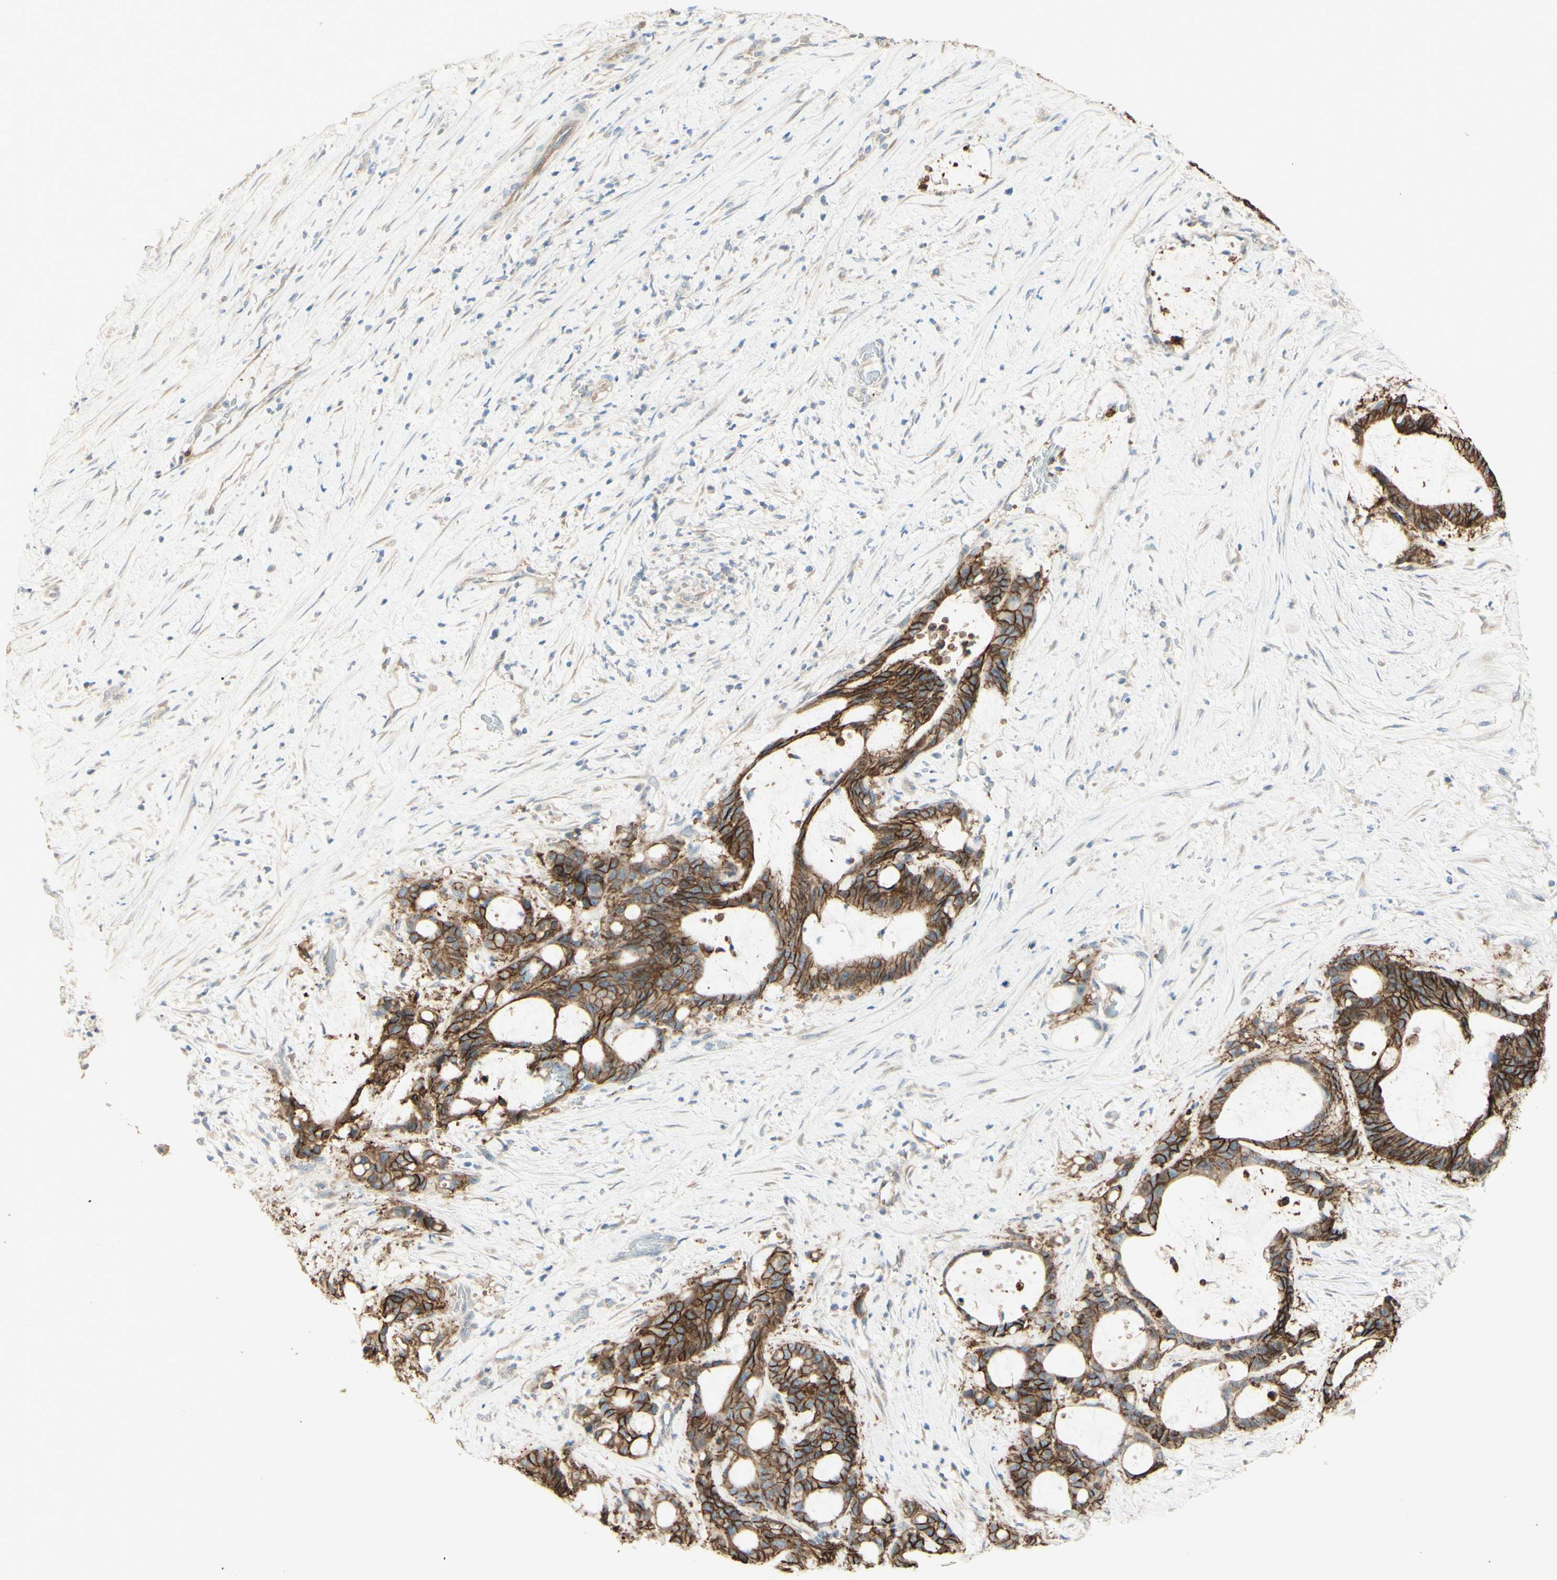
{"staining": {"intensity": "strong", "quantity": ">75%", "location": "cytoplasmic/membranous"}, "tissue": "liver cancer", "cell_type": "Tumor cells", "image_type": "cancer", "snomed": [{"axis": "morphology", "description": "Cholangiocarcinoma"}, {"axis": "topography", "description": "Liver"}], "caption": "A micrograph of liver cholangiocarcinoma stained for a protein shows strong cytoplasmic/membranous brown staining in tumor cells.", "gene": "RNF149", "patient": {"sex": "female", "age": 73}}